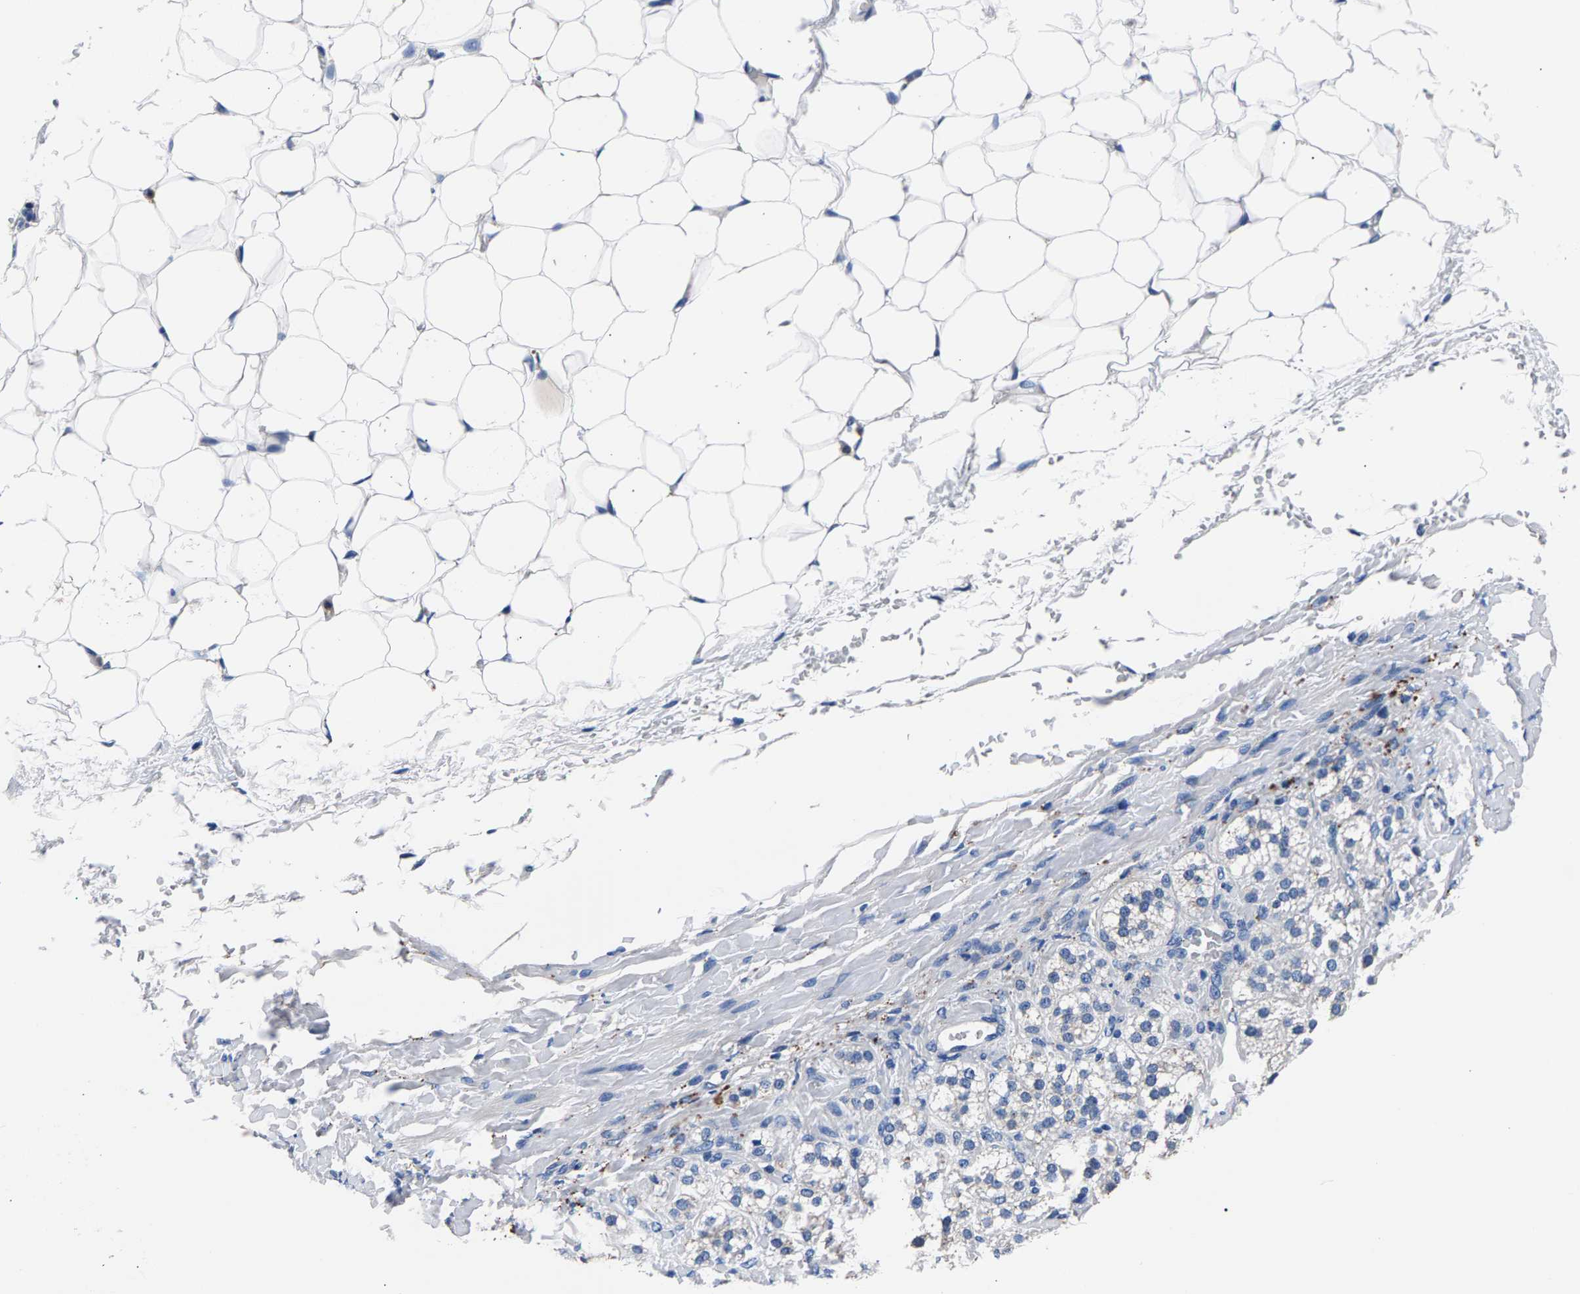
{"staining": {"intensity": "negative", "quantity": "none", "location": "none"}, "tissue": "adrenal gland", "cell_type": "Glandular cells", "image_type": "normal", "snomed": [{"axis": "morphology", "description": "Normal tissue, NOS"}, {"axis": "topography", "description": "Adrenal gland"}], "caption": "This histopathology image is of unremarkable adrenal gland stained with immunohistochemistry to label a protein in brown with the nuclei are counter-stained blue. There is no positivity in glandular cells.", "gene": "PHF24", "patient": {"sex": "female", "age": 44}}